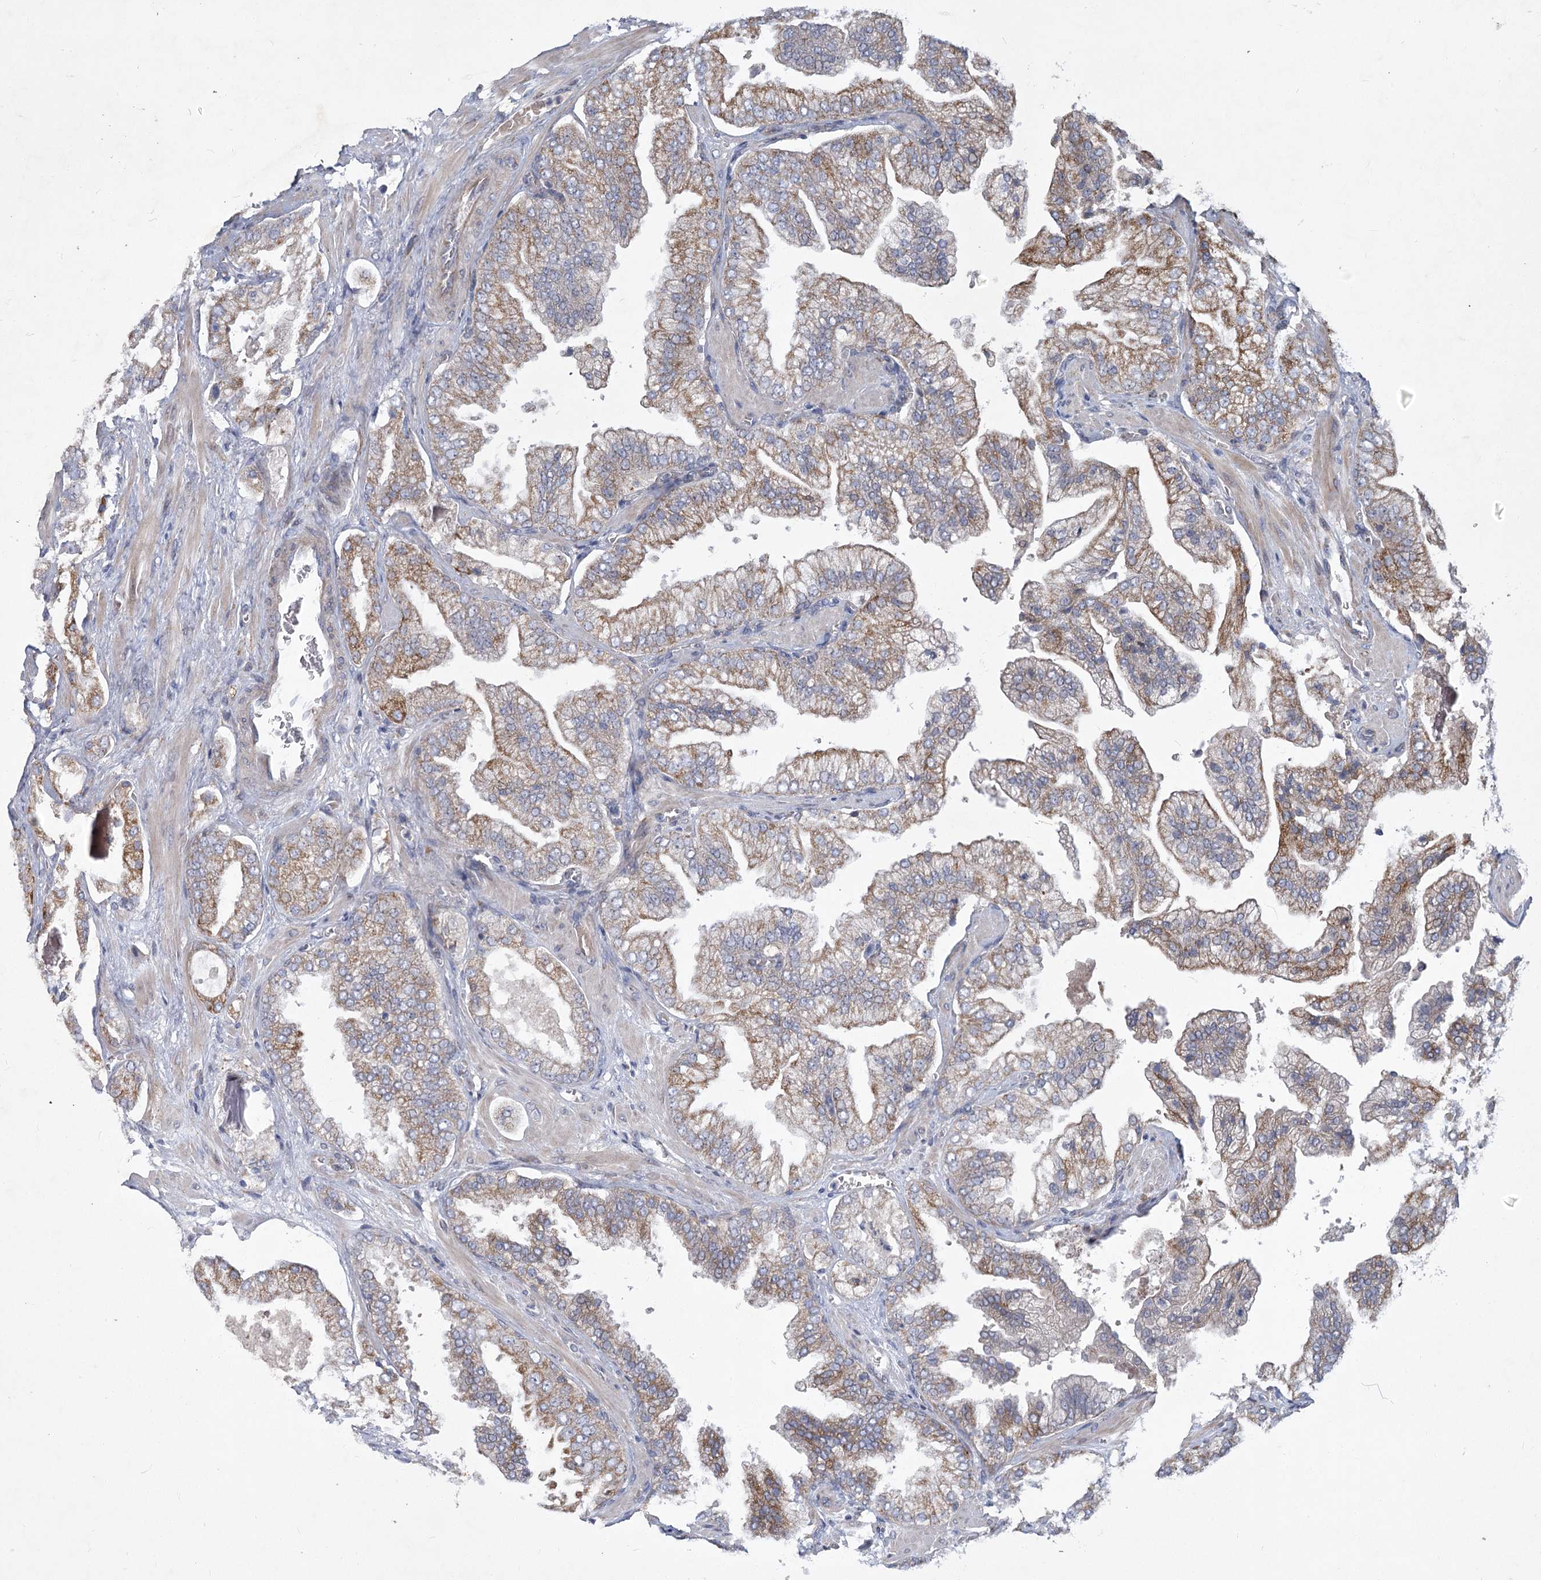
{"staining": {"intensity": "moderate", "quantity": ">75%", "location": "cytoplasmic/membranous"}, "tissue": "prostate cancer", "cell_type": "Tumor cells", "image_type": "cancer", "snomed": [{"axis": "morphology", "description": "Adenocarcinoma, High grade"}, {"axis": "topography", "description": "Prostate"}], "caption": "Immunohistochemistry (IHC) photomicrograph of human prostate adenocarcinoma (high-grade) stained for a protein (brown), which exhibits medium levels of moderate cytoplasmic/membranous positivity in about >75% of tumor cells.", "gene": "GCNT4", "patient": {"sex": "male", "age": 58}}